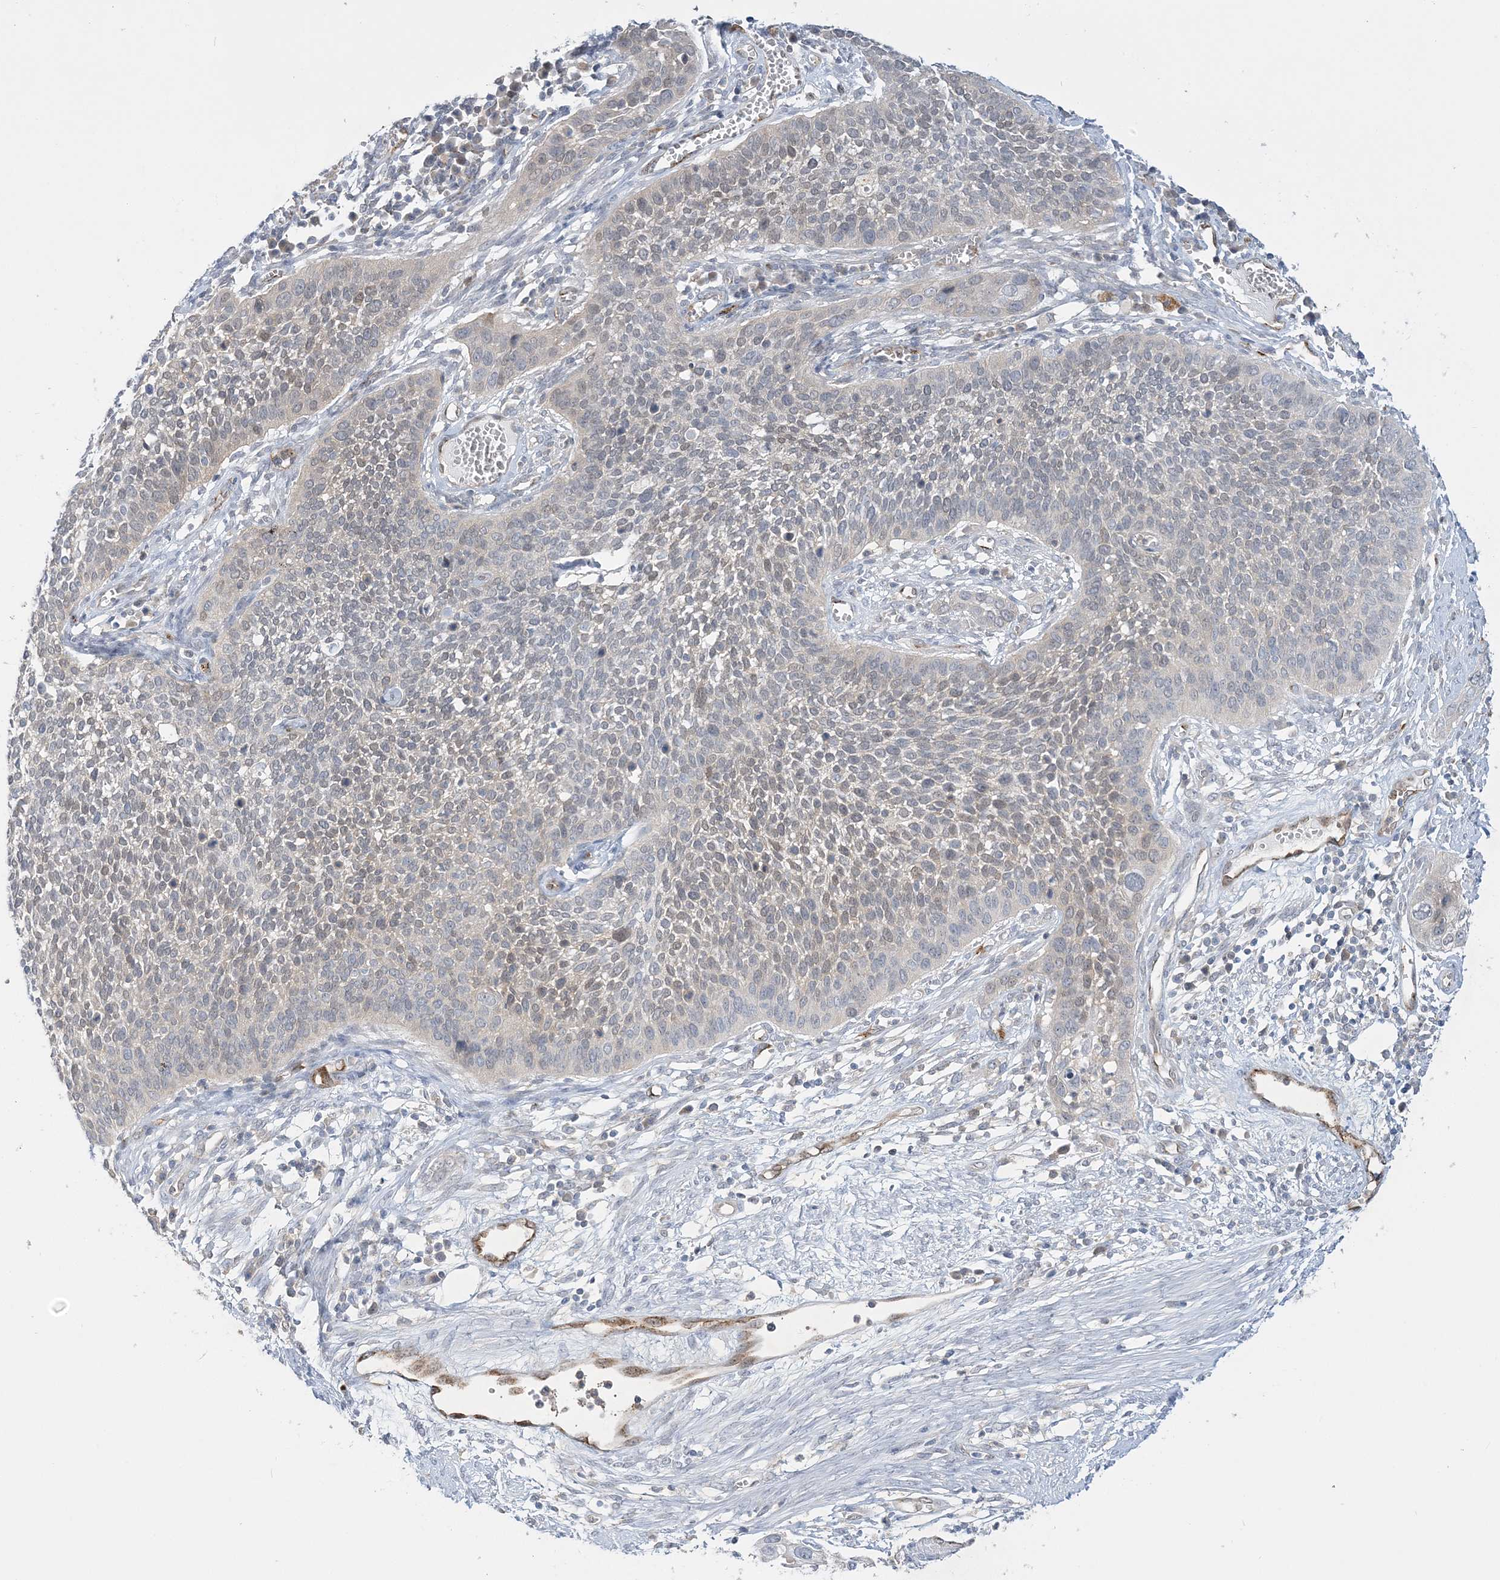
{"staining": {"intensity": "weak", "quantity": "<25%", "location": "nuclear"}, "tissue": "cervical cancer", "cell_type": "Tumor cells", "image_type": "cancer", "snomed": [{"axis": "morphology", "description": "Squamous cell carcinoma, NOS"}, {"axis": "topography", "description": "Cervix"}], "caption": "Tumor cells are negative for protein expression in human squamous cell carcinoma (cervical). (DAB (3,3'-diaminobenzidine) immunohistochemistry (IHC) visualized using brightfield microscopy, high magnification).", "gene": "INPP1", "patient": {"sex": "female", "age": 34}}